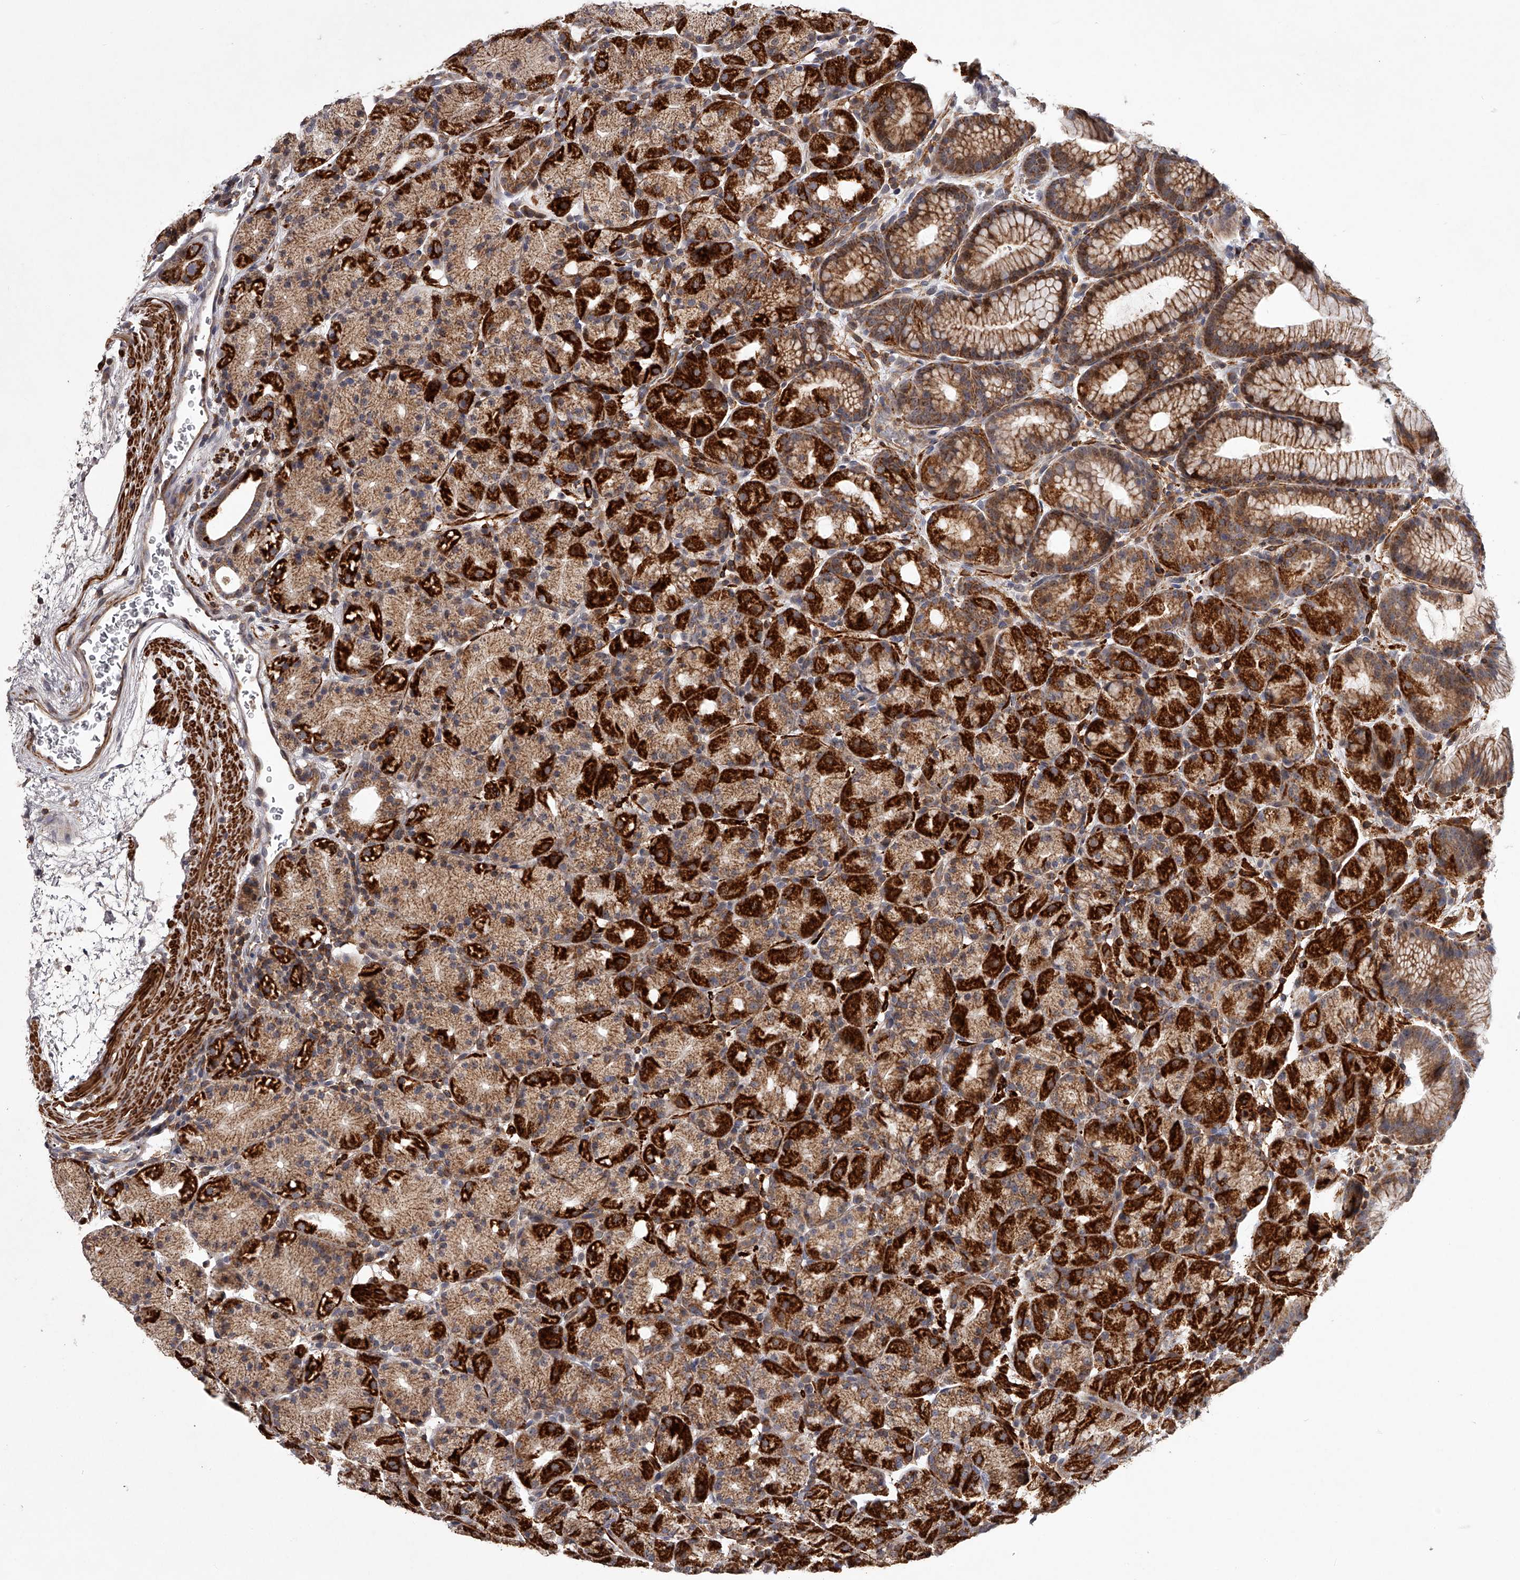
{"staining": {"intensity": "strong", "quantity": ">75%", "location": "cytoplasmic/membranous"}, "tissue": "stomach", "cell_type": "Glandular cells", "image_type": "normal", "snomed": [{"axis": "morphology", "description": "Normal tissue, NOS"}, {"axis": "topography", "description": "Stomach, upper"}], "caption": "A high-resolution photomicrograph shows immunohistochemistry staining of normal stomach, which exhibits strong cytoplasmic/membranous expression in about >75% of glandular cells.", "gene": "RRP36", "patient": {"sex": "male", "age": 48}}